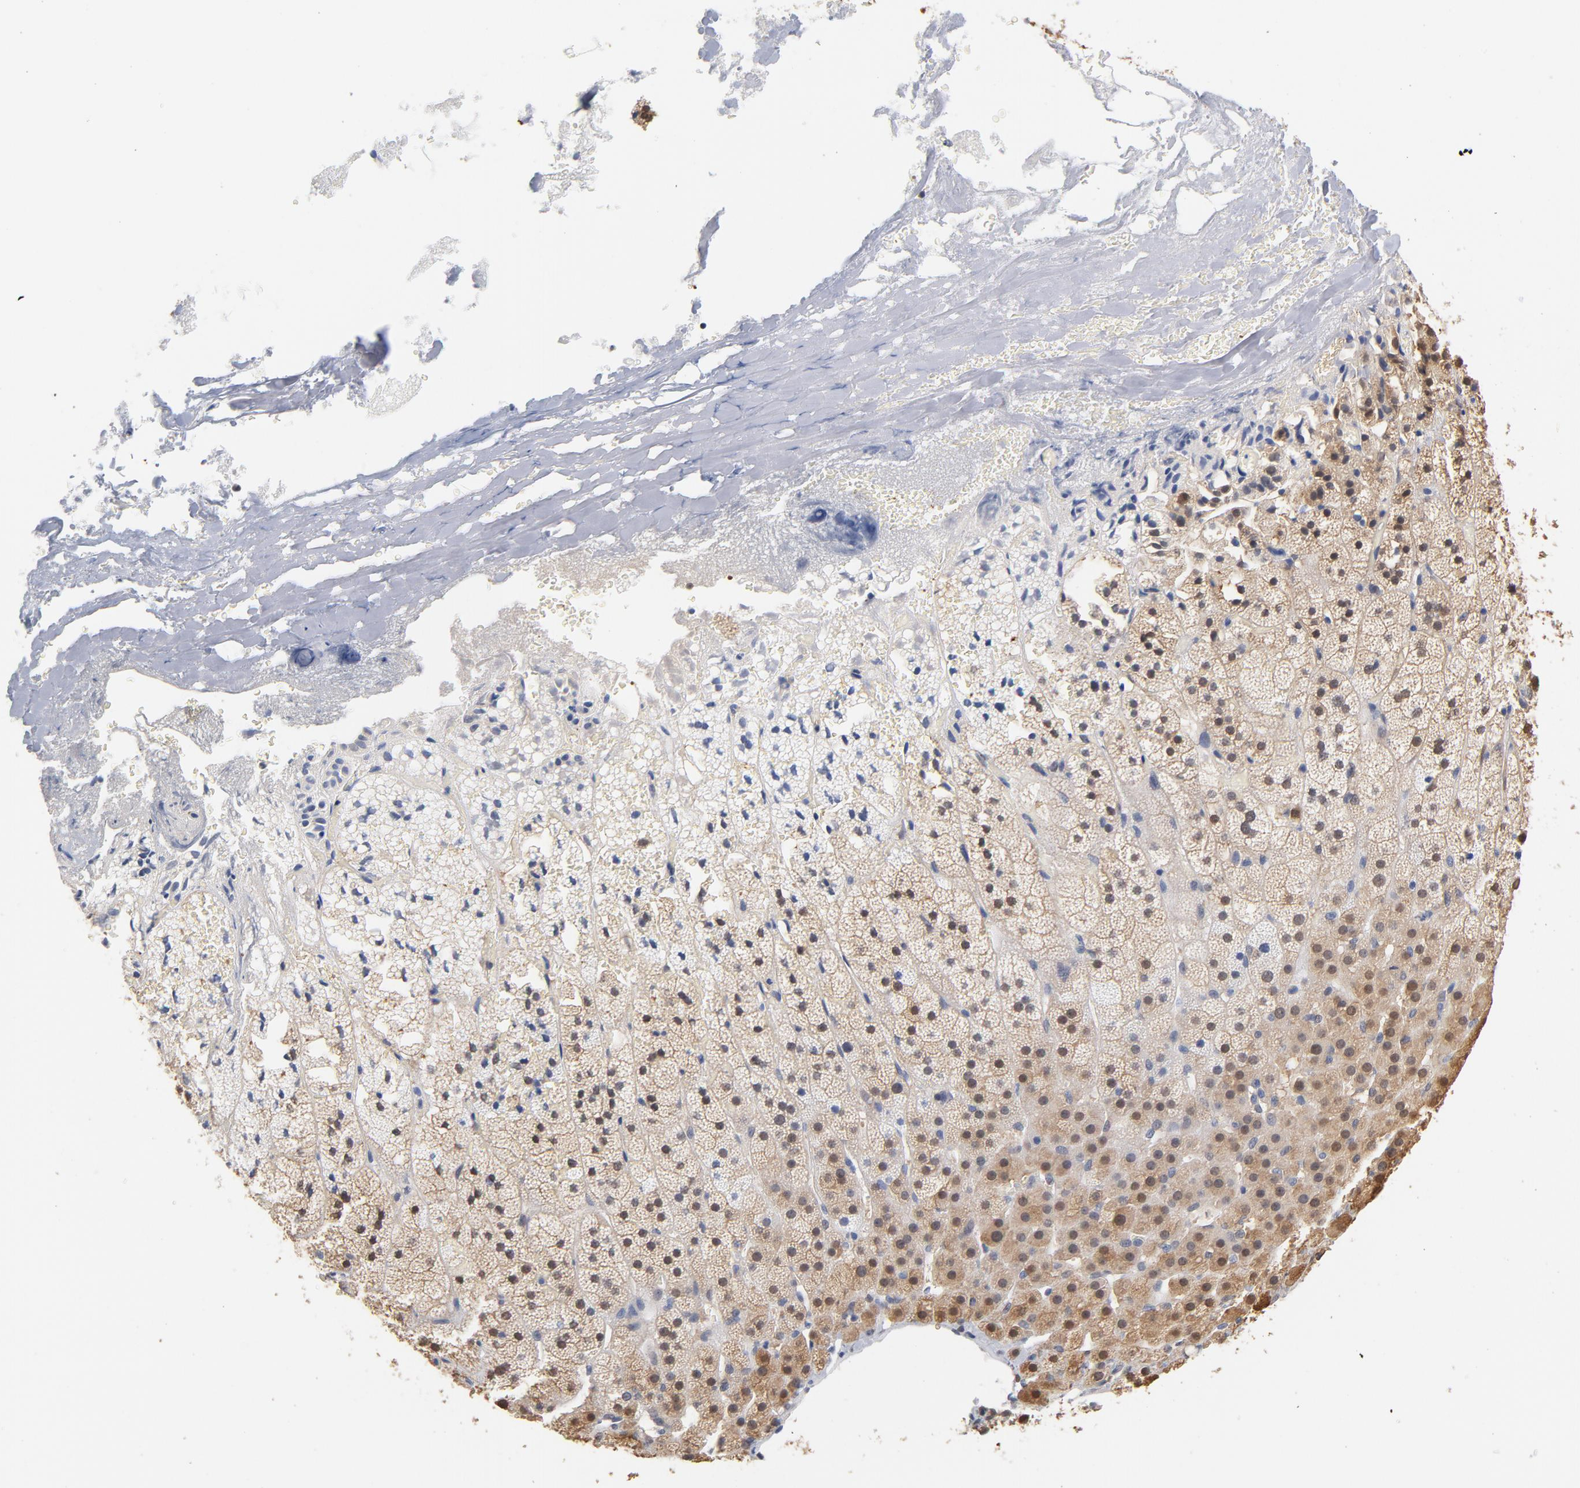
{"staining": {"intensity": "moderate", "quantity": ">75%", "location": "cytoplasmic/membranous"}, "tissue": "adrenal gland", "cell_type": "Glandular cells", "image_type": "normal", "snomed": [{"axis": "morphology", "description": "Normal tissue, NOS"}, {"axis": "topography", "description": "Adrenal gland"}], "caption": "A brown stain shows moderate cytoplasmic/membranous expression of a protein in glandular cells of normal adrenal gland.", "gene": "MIF", "patient": {"sex": "male", "age": 35}}